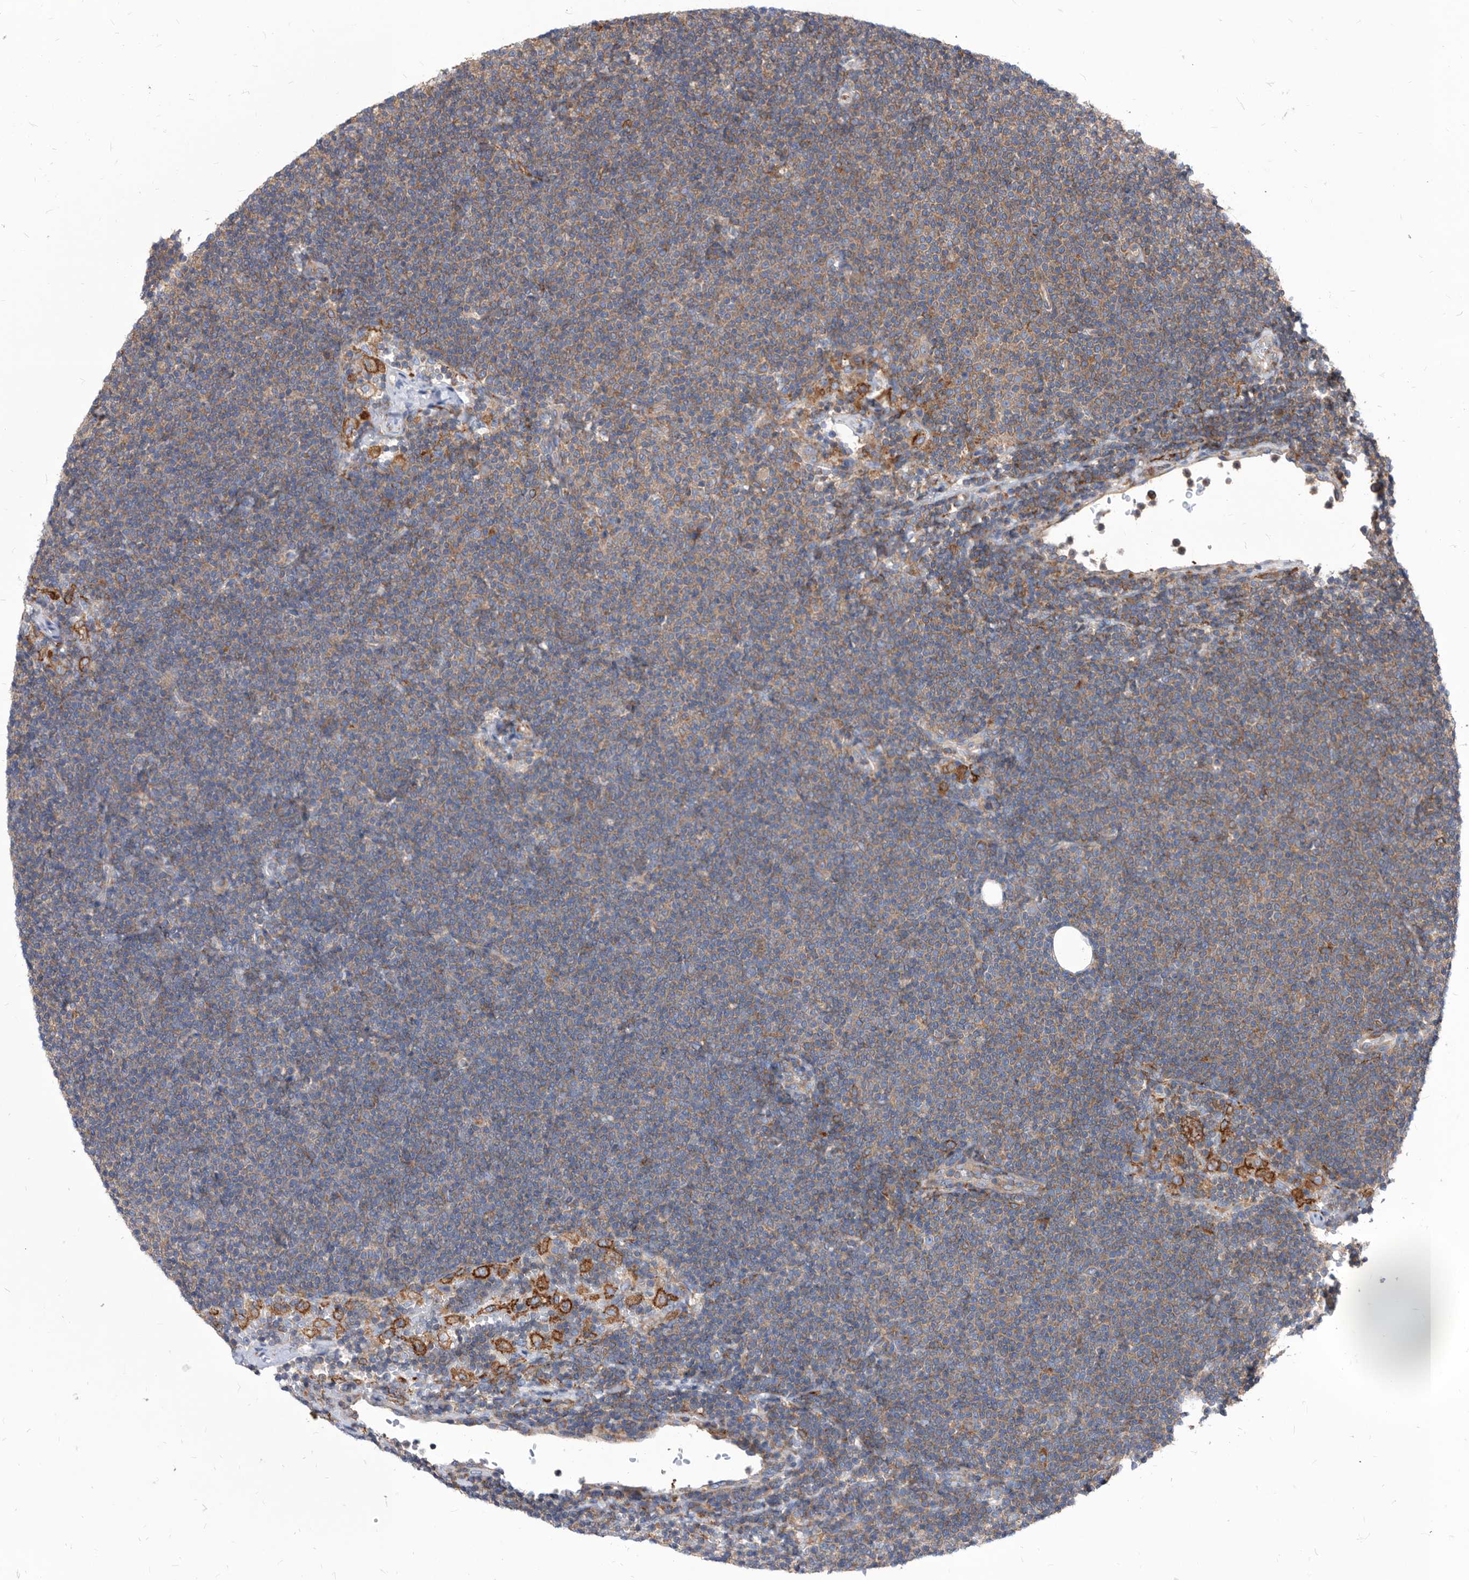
{"staining": {"intensity": "negative", "quantity": "none", "location": "none"}, "tissue": "lymphoma", "cell_type": "Tumor cells", "image_type": "cancer", "snomed": [{"axis": "morphology", "description": "Malignant lymphoma, non-Hodgkin's type, Low grade"}, {"axis": "topography", "description": "Lymph node"}], "caption": "This is an immunohistochemistry photomicrograph of human lymphoma. There is no expression in tumor cells.", "gene": "SMG7", "patient": {"sex": "female", "age": 53}}